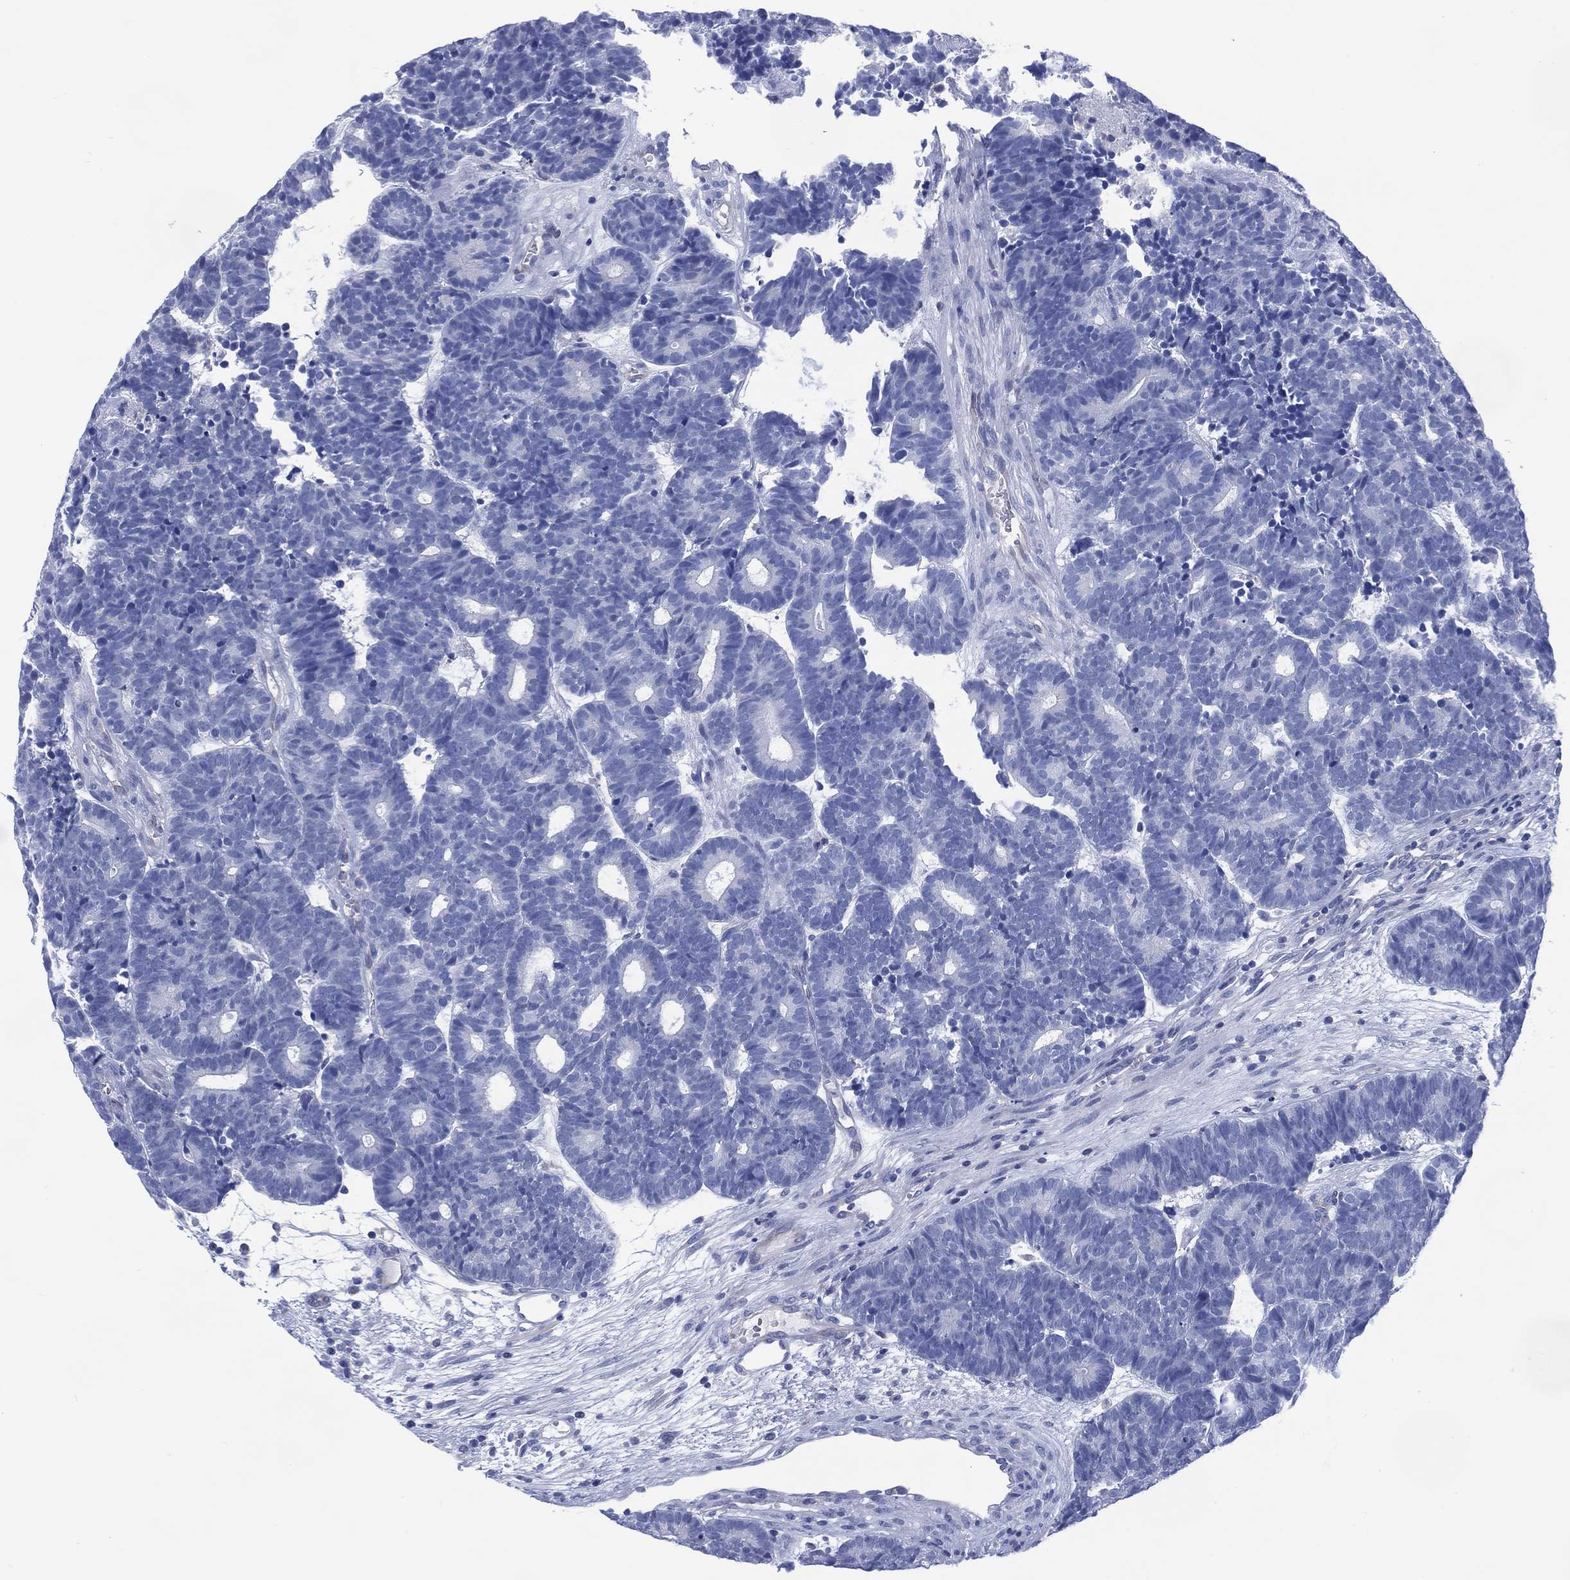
{"staining": {"intensity": "negative", "quantity": "none", "location": "none"}, "tissue": "head and neck cancer", "cell_type": "Tumor cells", "image_type": "cancer", "snomed": [{"axis": "morphology", "description": "Adenocarcinoma, NOS"}, {"axis": "topography", "description": "Head-Neck"}], "caption": "This photomicrograph is of head and neck adenocarcinoma stained with immunohistochemistry (IHC) to label a protein in brown with the nuclei are counter-stained blue. There is no staining in tumor cells.", "gene": "DDI1", "patient": {"sex": "female", "age": 81}}